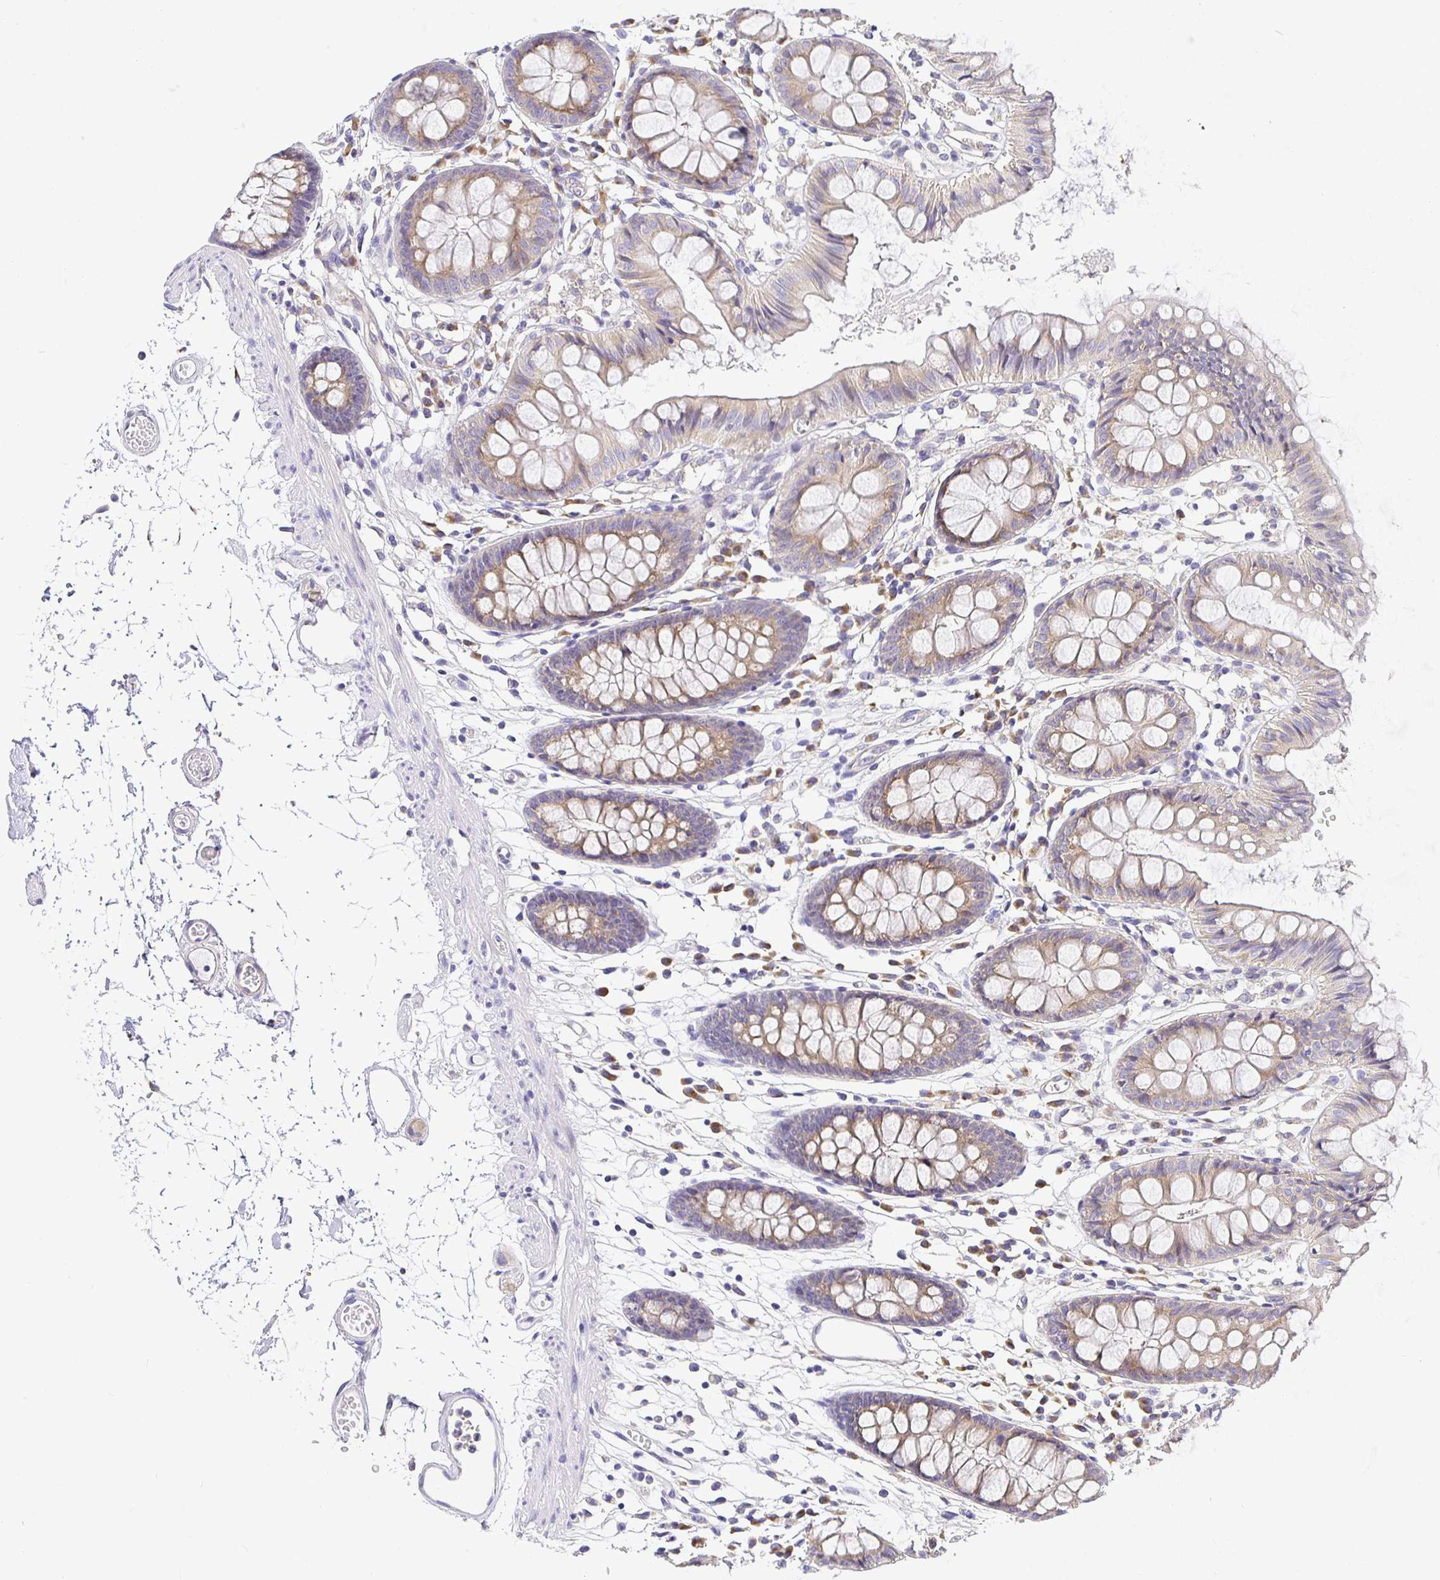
{"staining": {"intensity": "negative", "quantity": "none", "location": "none"}, "tissue": "colon", "cell_type": "Endothelial cells", "image_type": "normal", "snomed": [{"axis": "morphology", "description": "Normal tissue, NOS"}, {"axis": "topography", "description": "Colon"}], "caption": "Immunohistochemistry (IHC) of benign human colon exhibits no positivity in endothelial cells. (DAB IHC, high magnification).", "gene": "OPALIN", "patient": {"sex": "female", "age": 84}}